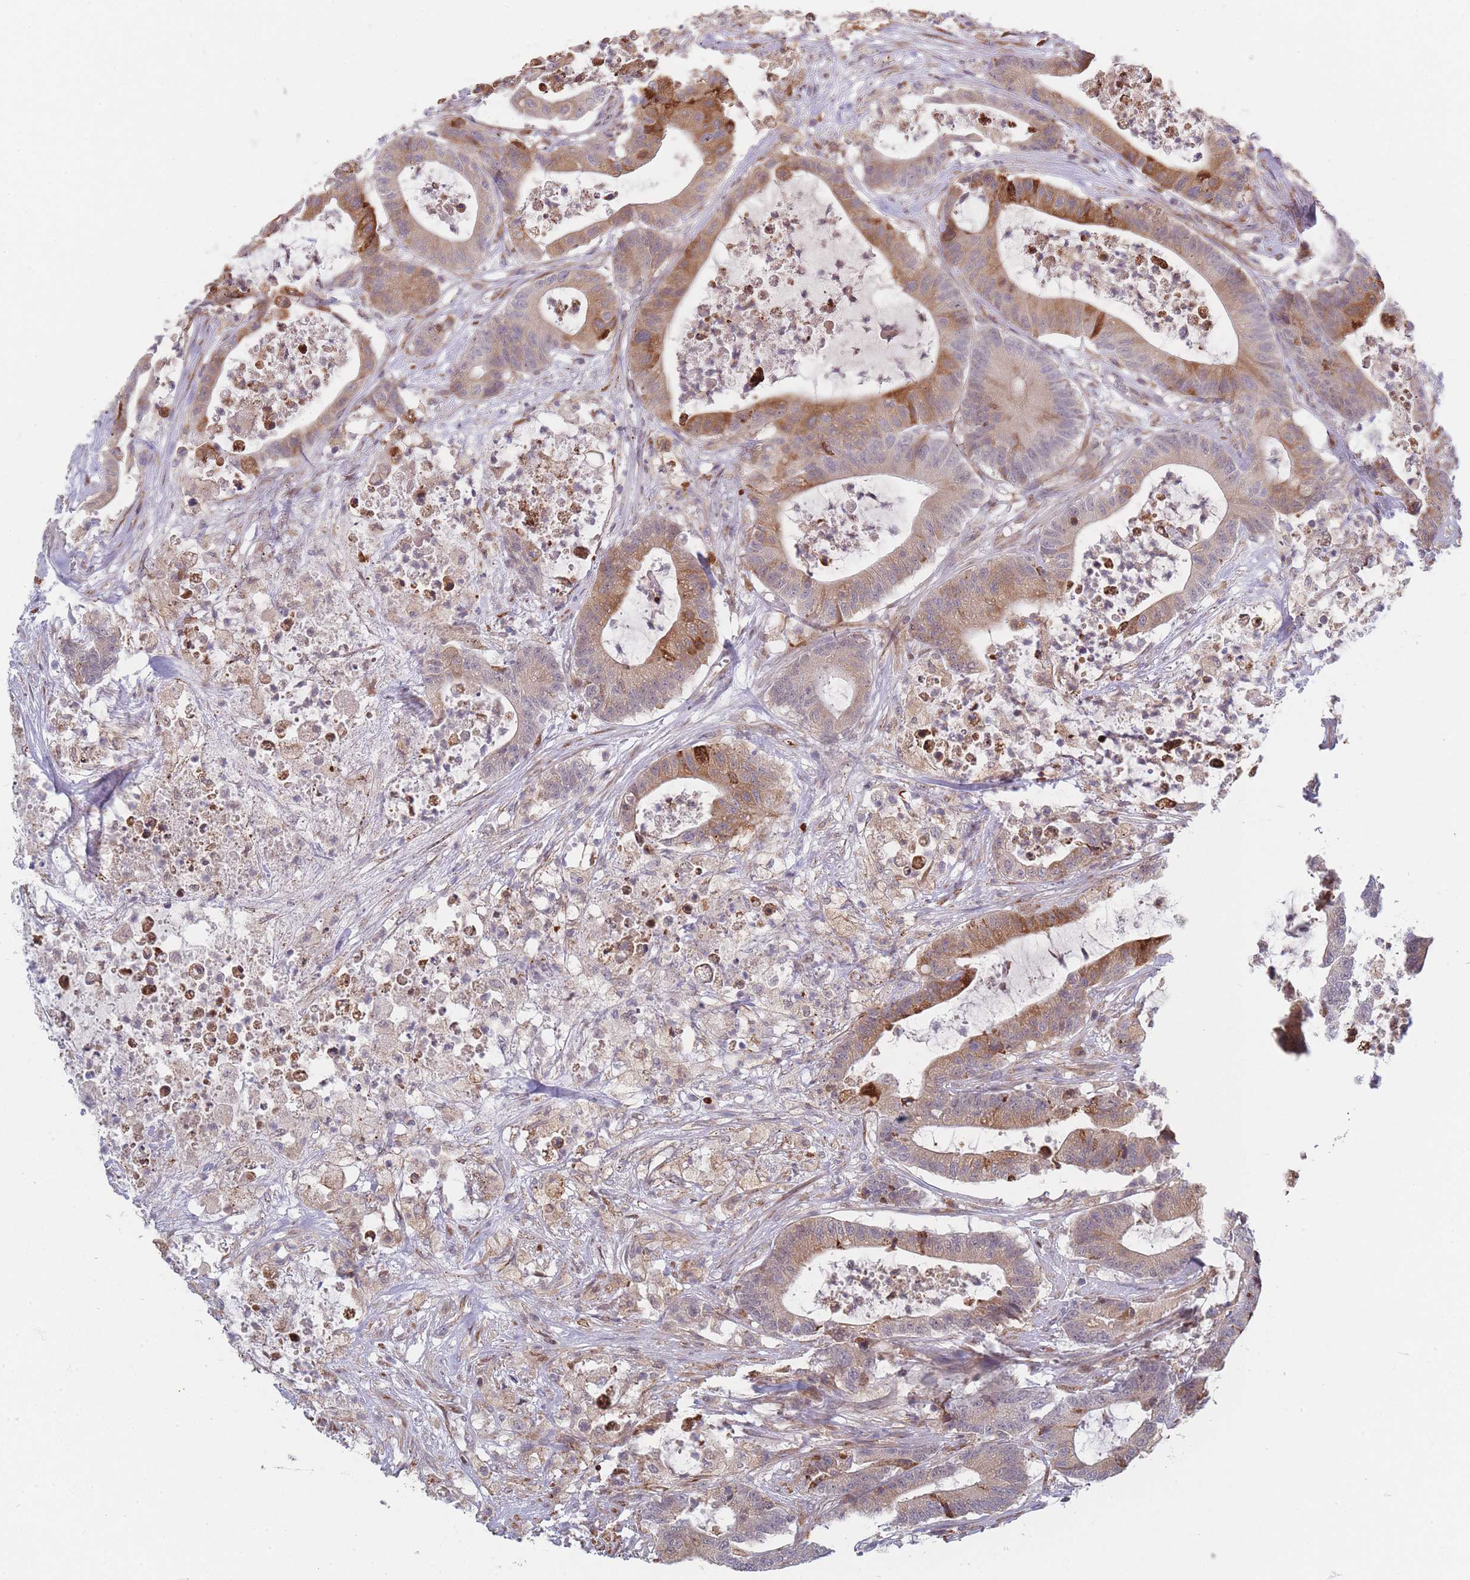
{"staining": {"intensity": "moderate", "quantity": "25%-75%", "location": "cytoplasmic/membranous"}, "tissue": "colorectal cancer", "cell_type": "Tumor cells", "image_type": "cancer", "snomed": [{"axis": "morphology", "description": "Adenocarcinoma, NOS"}, {"axis": "topography", "description": "Colon"}], "caption": "The micrograph displays immunohistochemical staining of colorectal adenocarcinoma. There is moderate cytoplasmic/membranous staining is seen in about 25%-75% of tumor cells.", "gene": "TRIM26", "patient": {"sex": "female", "age": 84}}